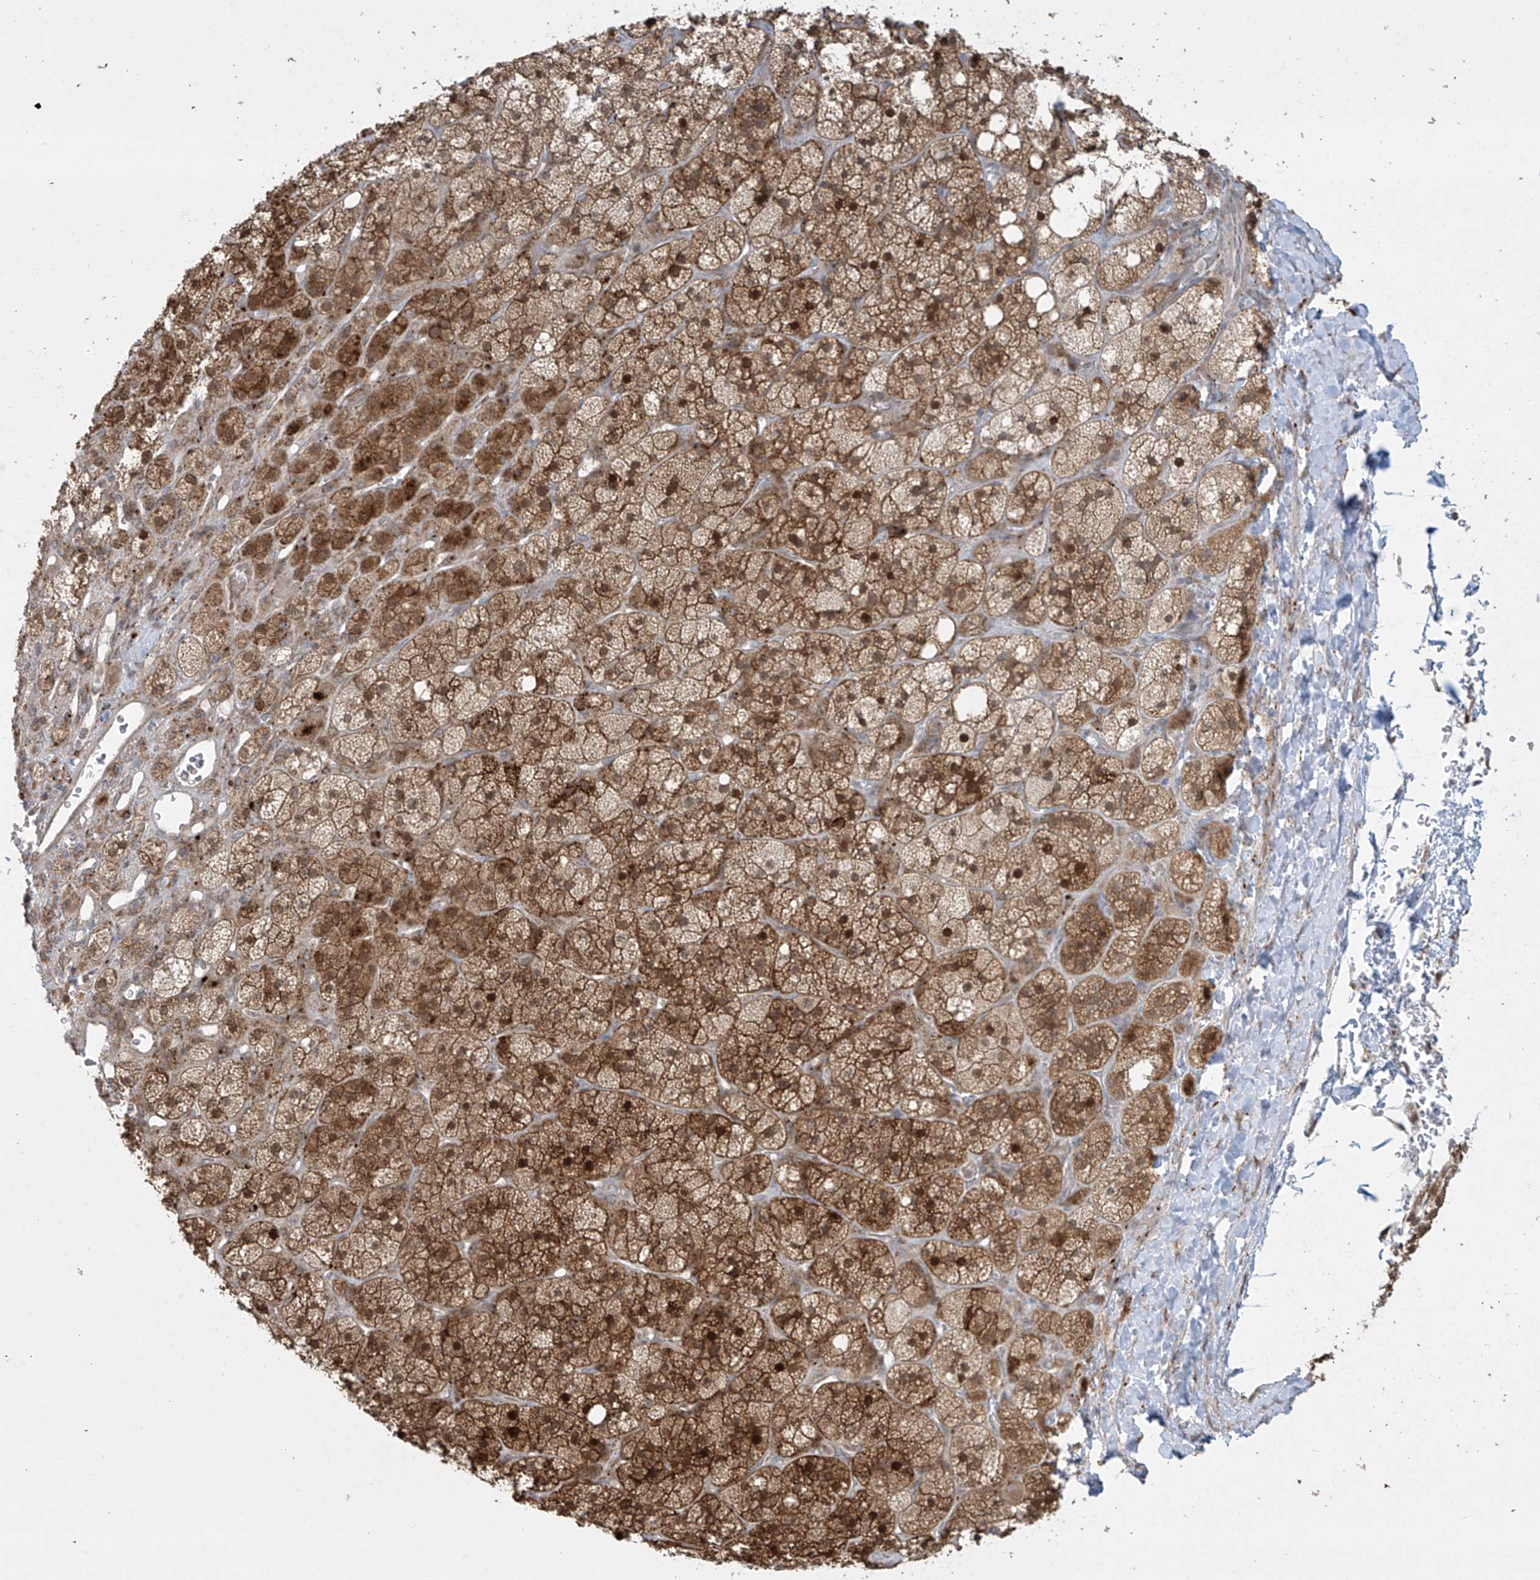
{"staining": {"intensity": "strong", "quantity": ">75%", "location": "cytoplasmic/membranous,nuclear"}, "tissue": "adrenal gland", "cell_type": "Glandular cells", "image_type": "normal", "snomed": [{"axis": "morphology", "description": "Normal tissue, NOS"}, {"axis": "topography", "description": "Adrenal gland"}], "caption": "This is a micrograph of immunohistochemistry (IHC) staining of unremarkable adrenal gland, which shows strong staining in the cytoplasmic/membranous,nuclear of glandular cells.", "gene": "PPAT", "patient": {"sex": "male", "age": 61}}